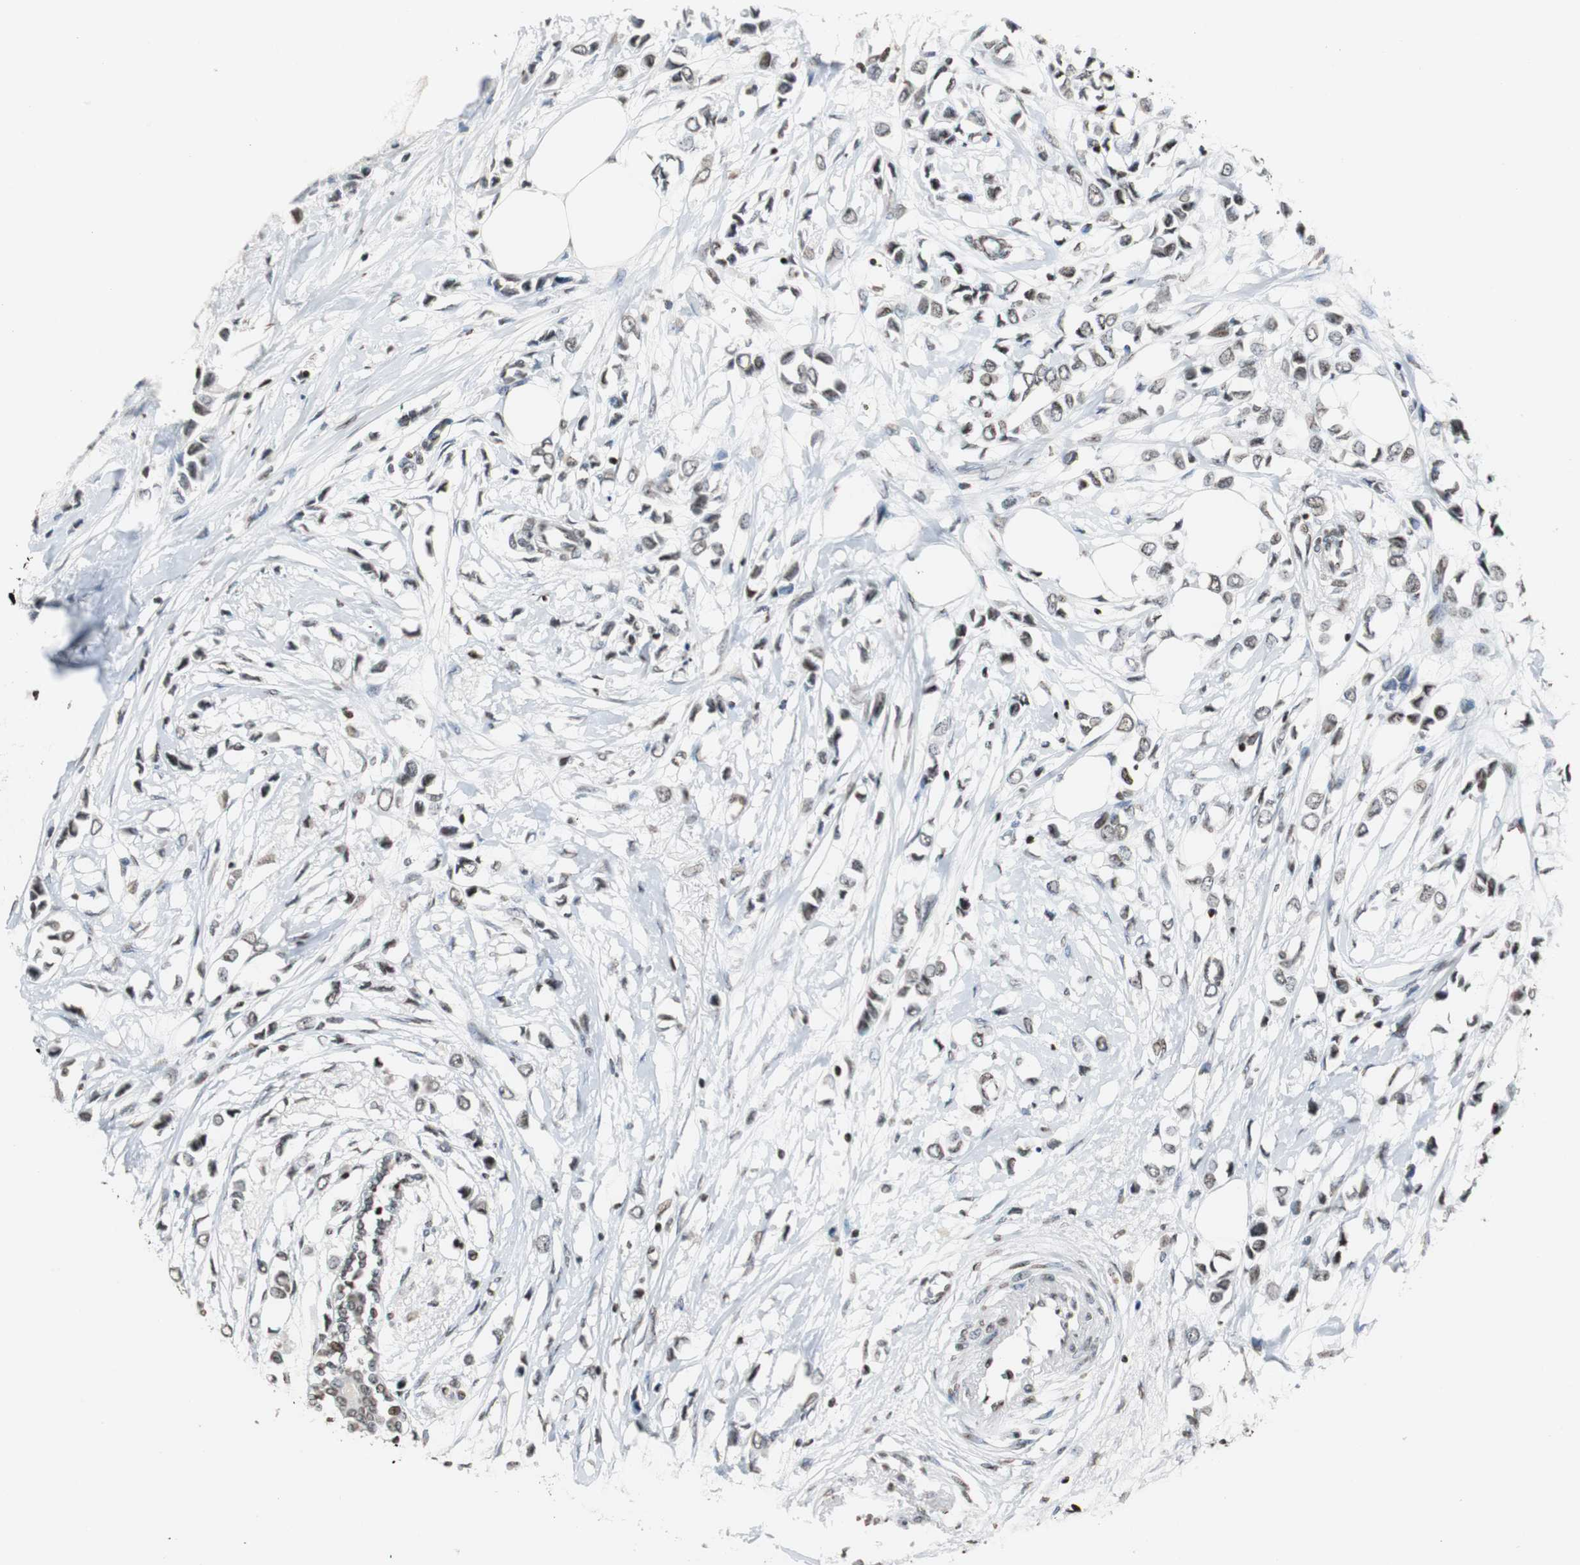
{"staining": {"intensity": "moderate", "quantity": "25%-75%", "location": "nuclear"}, "tissue": "breast cancer", "cell_type": "Tumor cells", "image_type": "cancer", "snomed": [{"axis": "morphology", "description": "Lobular carcinoma"}, {"axis": "topography", "description": "Breast"}], "caption": "Protein expression by IHC shows moderate nuclear expression in approximately 25%-75% of tumor cells in breast lobular carcinoma.", "gene": "PAXIP1", "patient": {"sex": "female", "age": 51}}